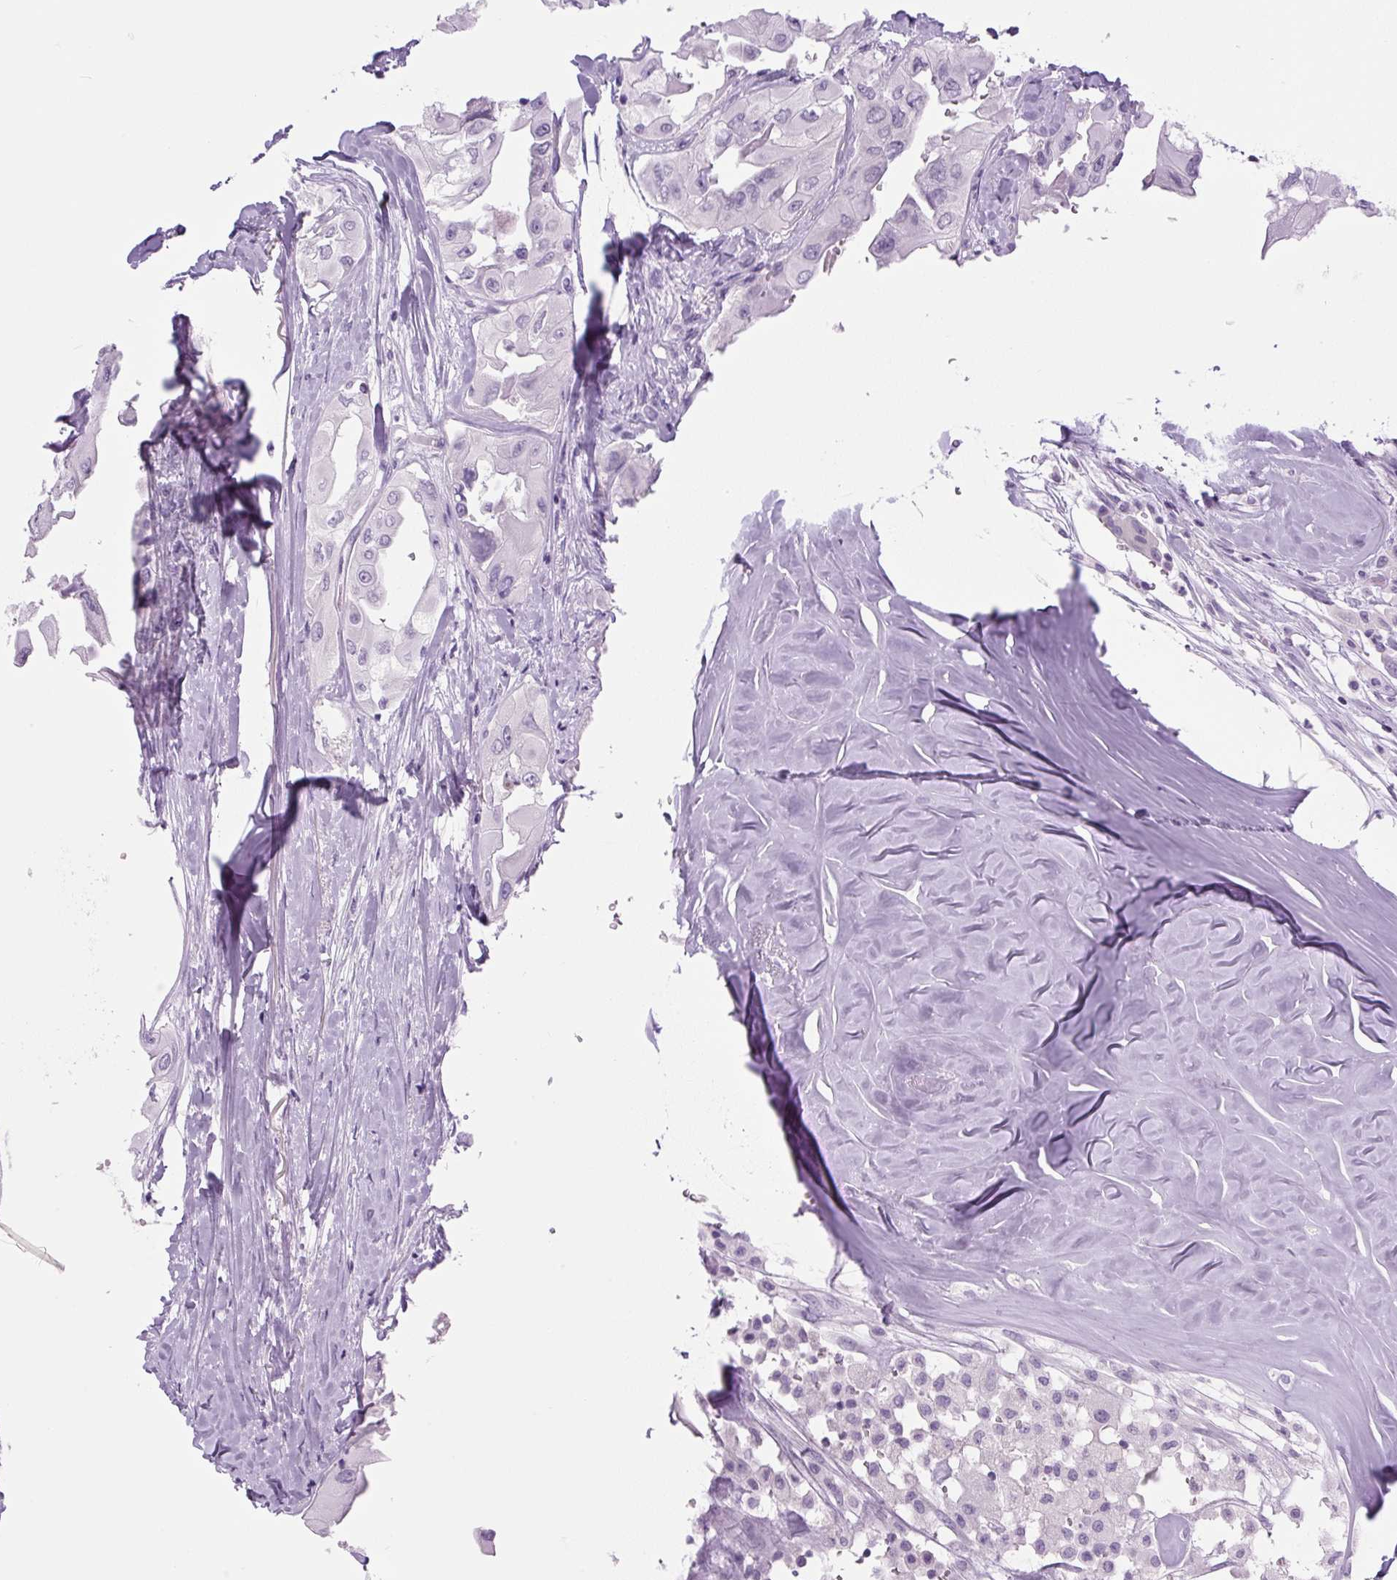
{"staining": {"intensity": "negative", "quantity": "none", "location": "none"}, "tissue": "thyroid cancer", "cell_type": "Tumor cells", "image_type": "cancer", "snomed": [{"axis": "morphology", "description": "Normal tissue, NOS"}, {"axis": "morphology", "description": "Papillary adenocarcinoma, NOS"}, {"axis": "topography", "description": "Thyroid gland"}], "caption": "The immunohistochemistry (IHC) histopathology image has no significant positivity in tumor cells of thyroid papillary adenocarcinoma tissue. The staining is performed using DAB (3,3'-diaminobenzidine) brown chromogen with nuclei counter-stained in using hematoxylin.", "gene": "COL9A2", "patient": {"sex": "female", "age": 59}}